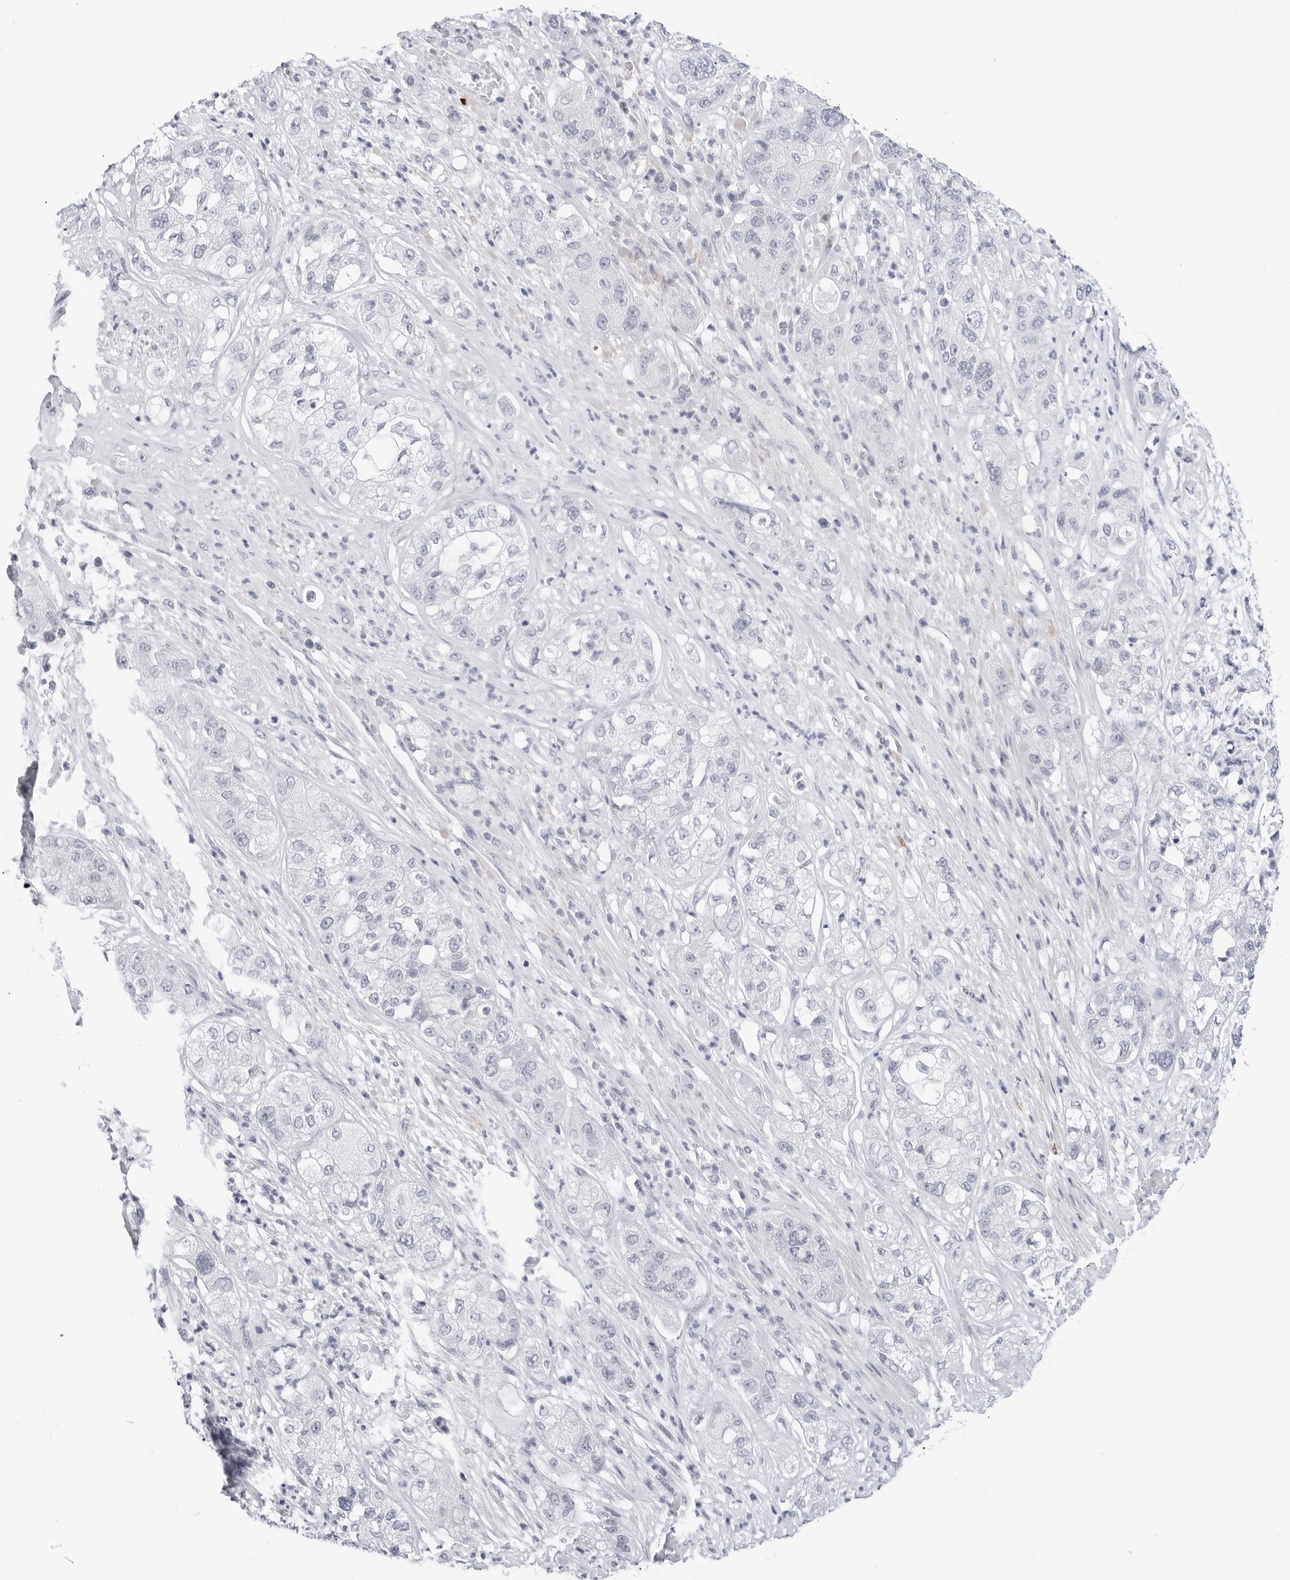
{"staining": {"intensity": "negative", "quantity": "none", "location": "none"}, "tissue": "pancreatic cancer", "cell_type": "Tumor cells", "image_type": "cancer", "snomed": [{"axis": "morphology", "description": "Adenocarcinoma, NOS"}, {"axis": "topography", "description": "Pancreas"}], "caption": "Photomicrograph shows no protein expression in tumor cells of pancreatic cancer tissue. Nuclei are stained in blue.", "gene": "HSPB7", "patient": {"sex": "female", "age": 78}}